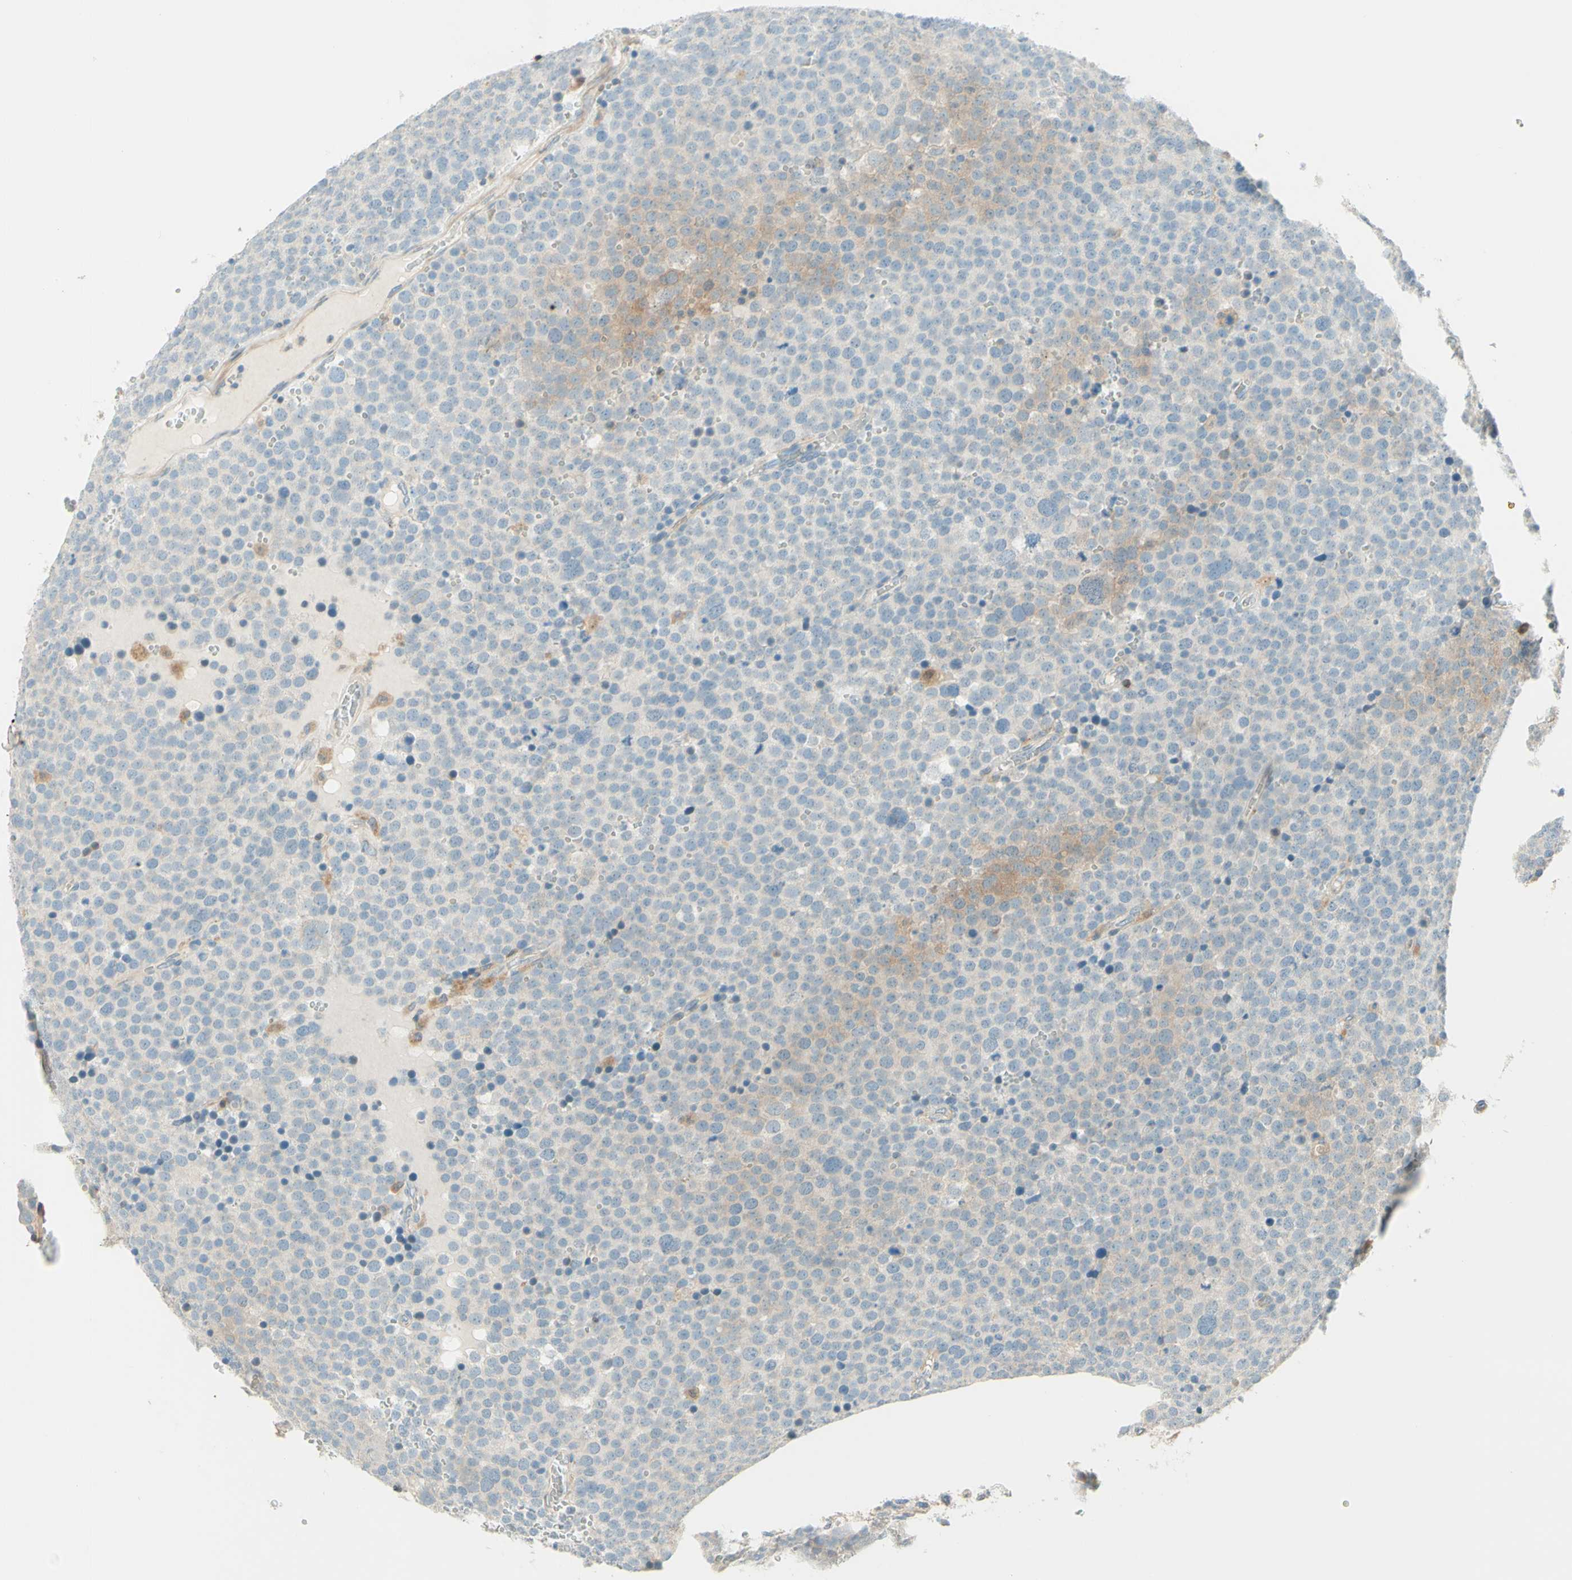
{"staining": {"intensity": "weak", "quantity": "<25%", "location": "cytoplasmic/membranous"}, "tissue": "testis cancer", "cell_type": "Tumor cells", "image_type": "cancer", "snomed": [{"axis": "morphology", "description": "Seminoma, NOS"}, {"axis": "topography", "description": "Testis"}], "caption": "High magnification brightfield microscopy of testis seminoma stained with DAB (brown) and counterstained with hematoxylin (blue): tumor cells show no significant staining.", "gene": "PROM1", "patient": {"sex": "male", "age": 71}}